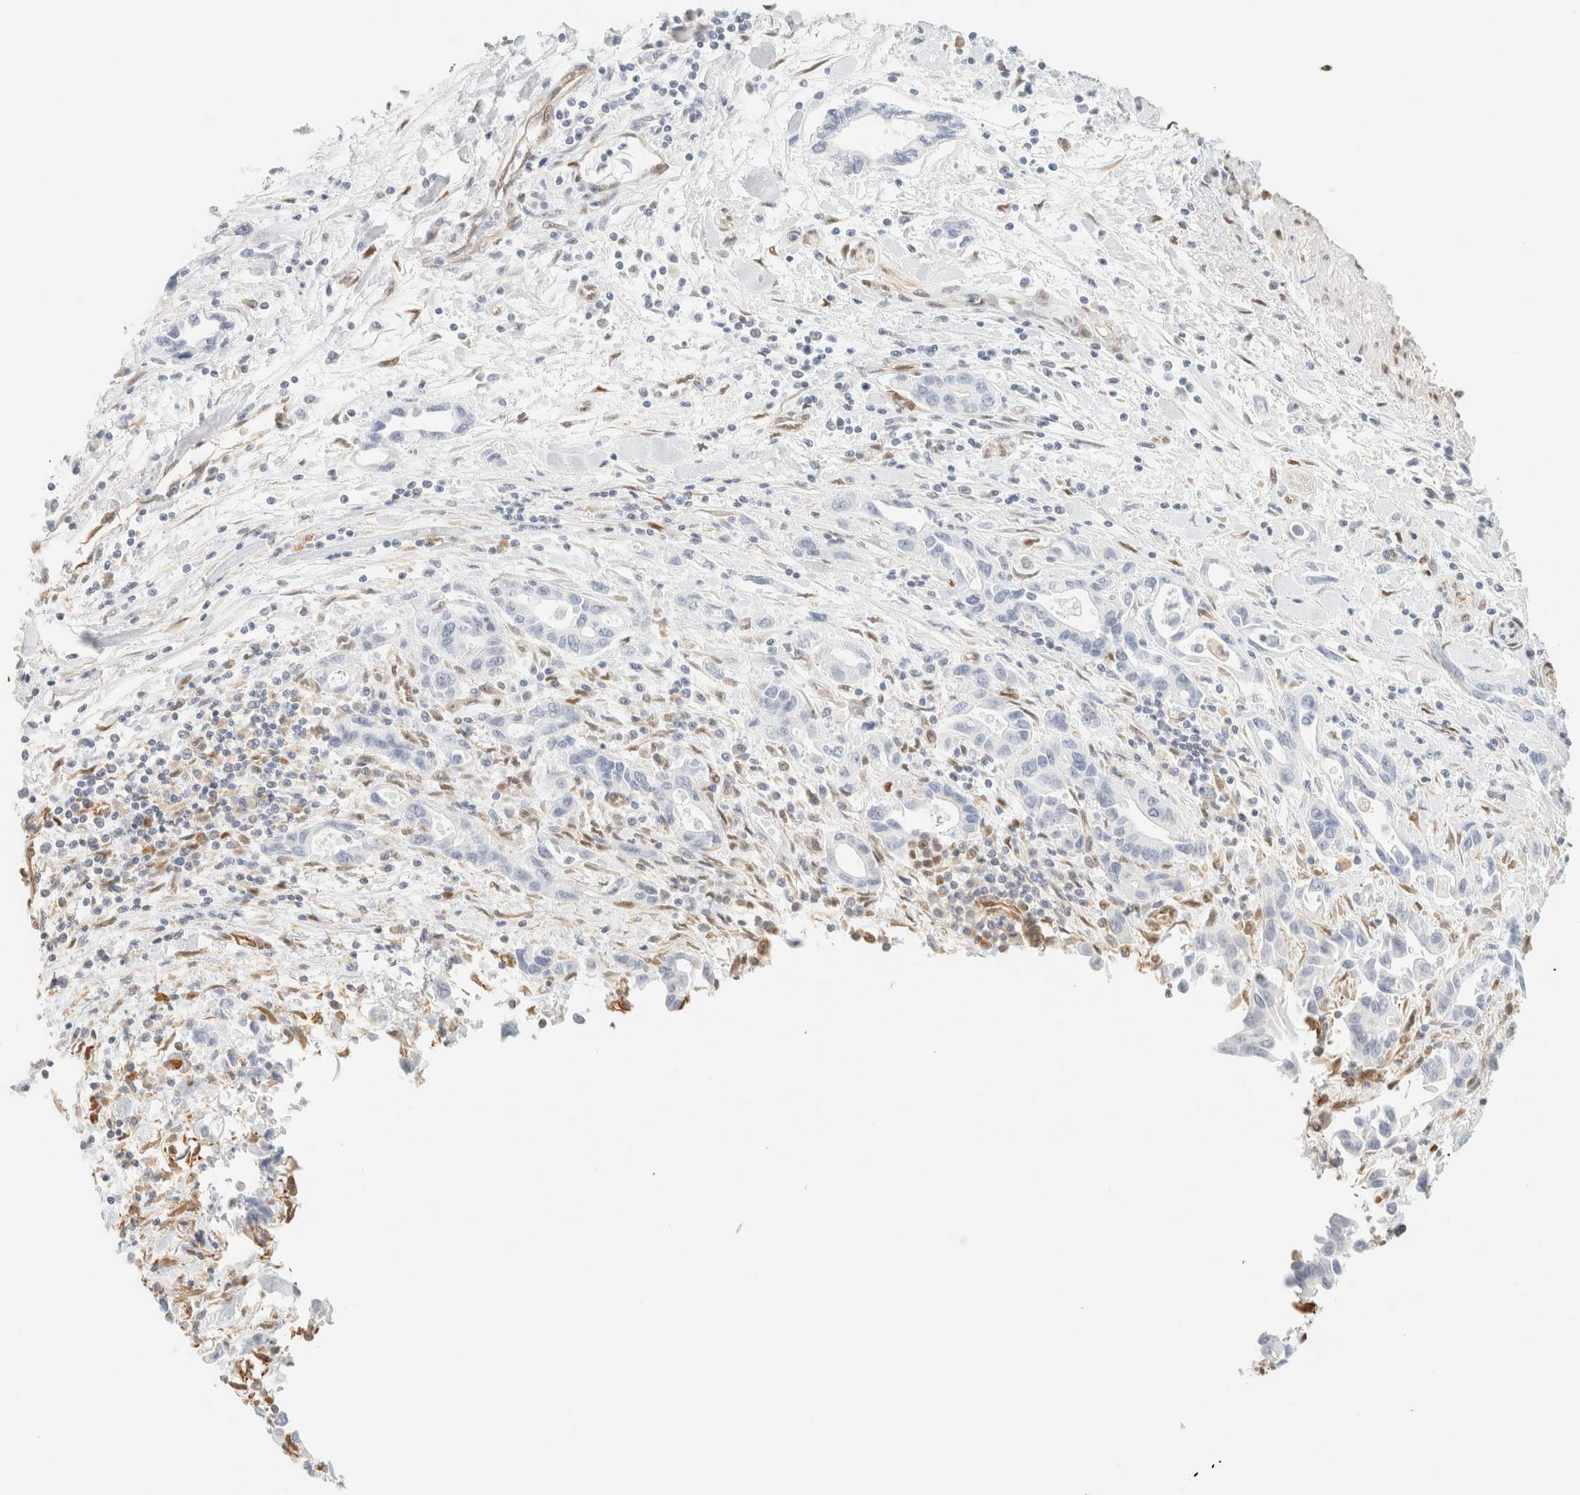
{"staining": {"intensity": "negative", "quantity": "none", "location": "none"}, "tissue": "pancreatic cancer", "cell_type": "Tumor cells", "image_type": "cancer", "snomed": [{"axis": "morphology", "description": "Adenocarcinoma, NOS"}, {"axis": "topography", "description": "Pancreas"}], "caption": "DAB immunohistochemical staining of human pancreatic cancer demonstrates no significant expression in tumor cells.", "gene": "ZSCAN18", "patient": {"sex": "female", "age": 57}}